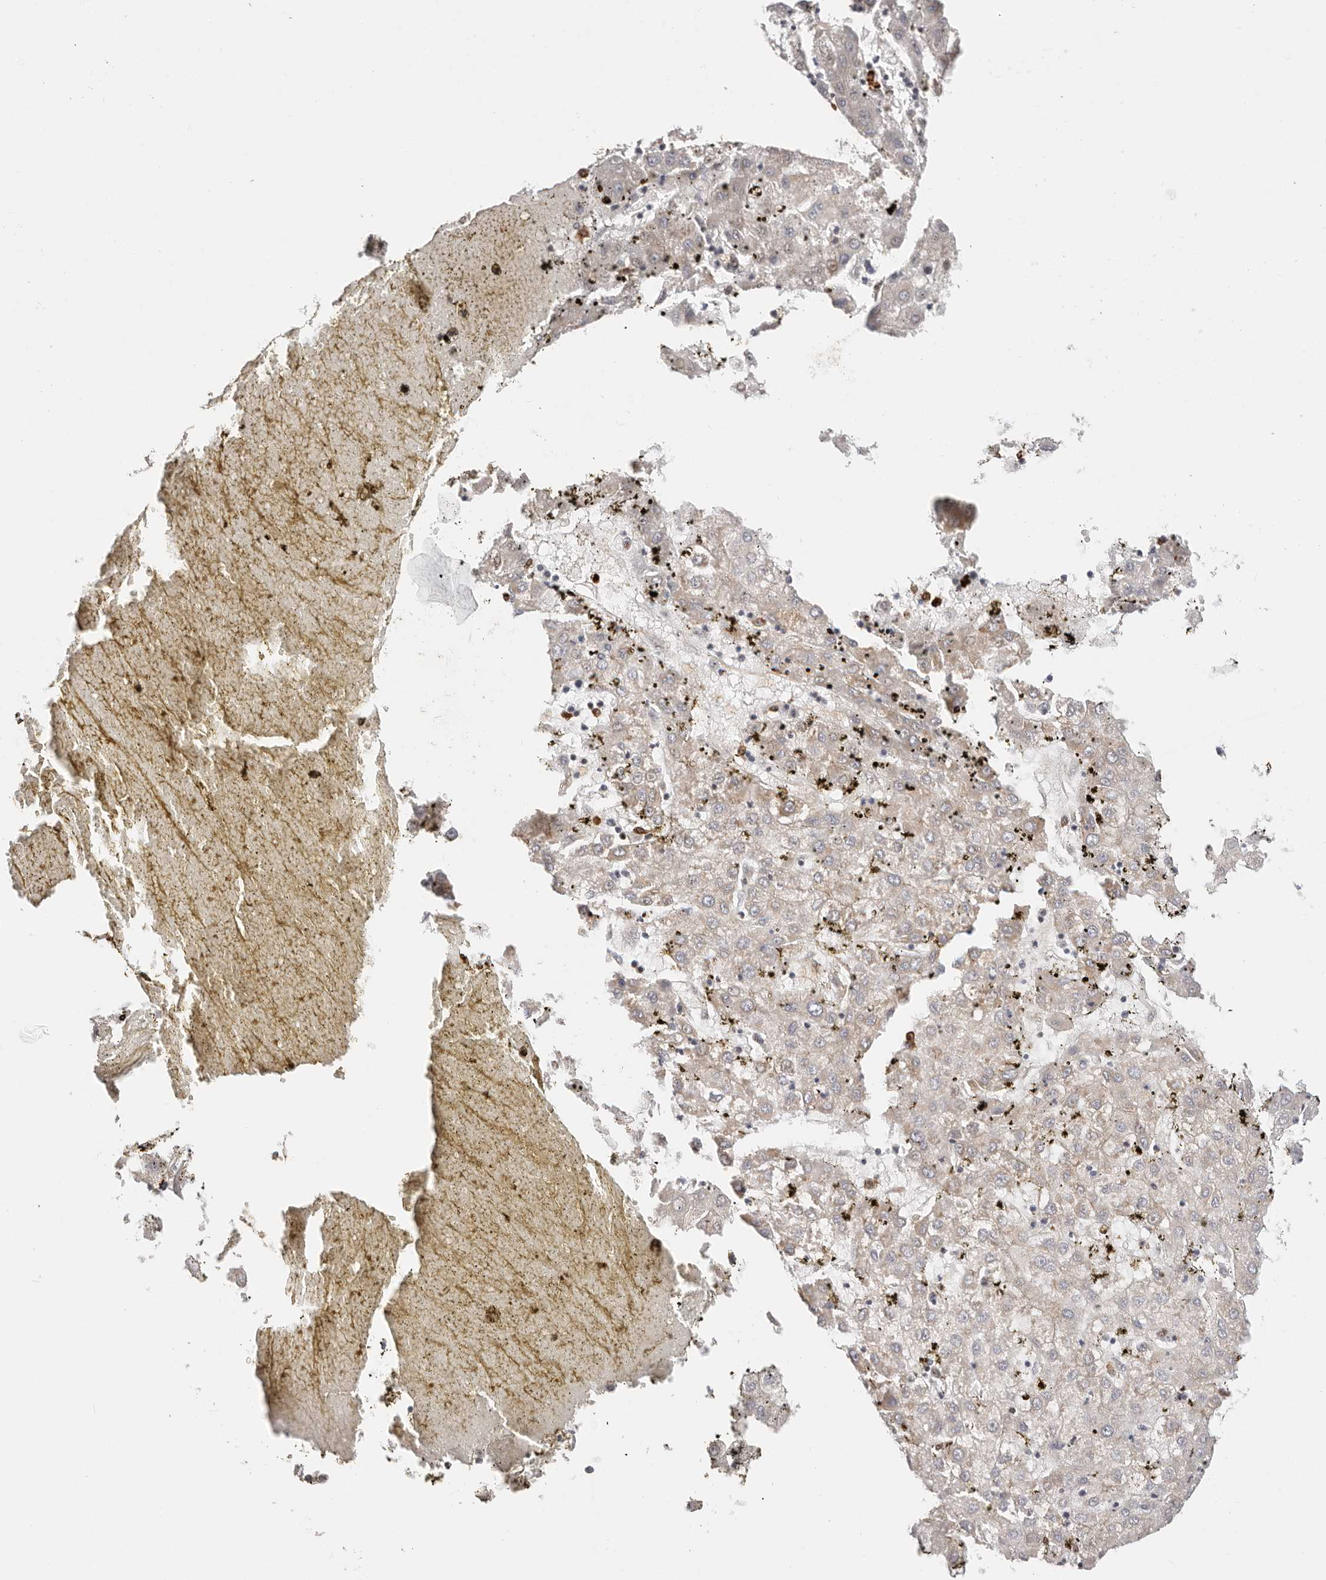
{"staining": {"intensity": "negative", "quantity": "none", "location": "none"}, "tissue": "liver cancer", "cell_type": "Tumor cells", "image_type": "cancer", "snomed": [{"axis": "morphology", "description": "Carcinoma, Hepatocellular, NOS"}, {"axis": "topography", "description": "Liver"}], "caption": "A micrograph of liver hepatocellular carcinoma stained for a protein reveals no brown staining in tumor cells.", "gene": "AFDN", "patient": {"sex": "male", "age": 72}}